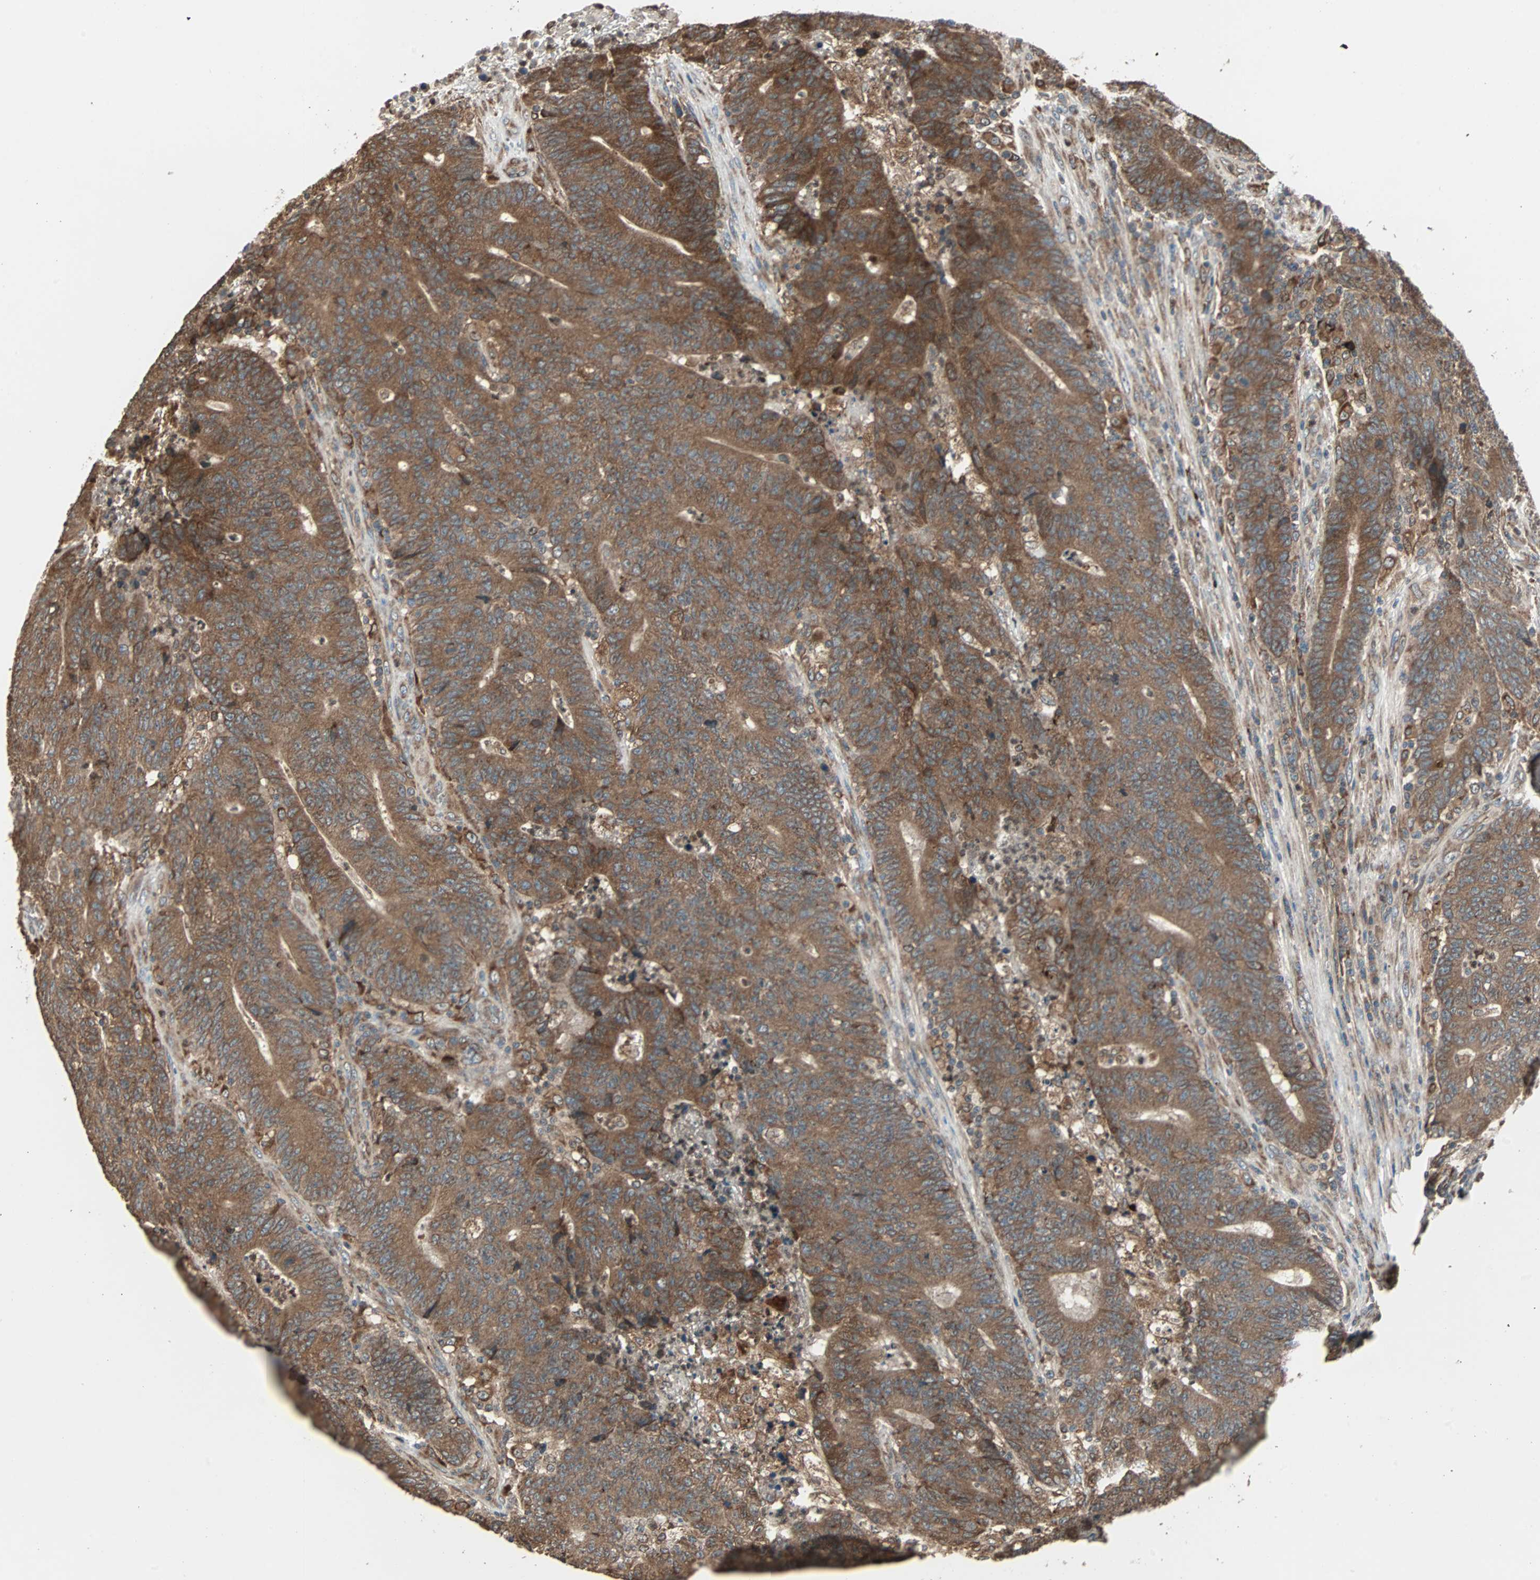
{"staining": {"intensity": "moderate", "quantity": ">75%", "location": "cytoplasmic/membranous"}, "tissue": "colorectal cancer", "cell_type": "Tumor cells", "image_type": "cancer", "snomed": [{"axis": "morphology", "description": "Normal tissue, NOS"}, {"axis": "morphology", "description": "Adenocarcinoma, NOS"}, {"axis": "topography", "description": "Colon"}], "caption": "The image reveals a brown stain indicating the presence of a protein in the cytoplasmic/membranous of tumor cells in colorectal cancer.", "gene": "RAB7A", "patient": {"sex": "female", "age": 75}}